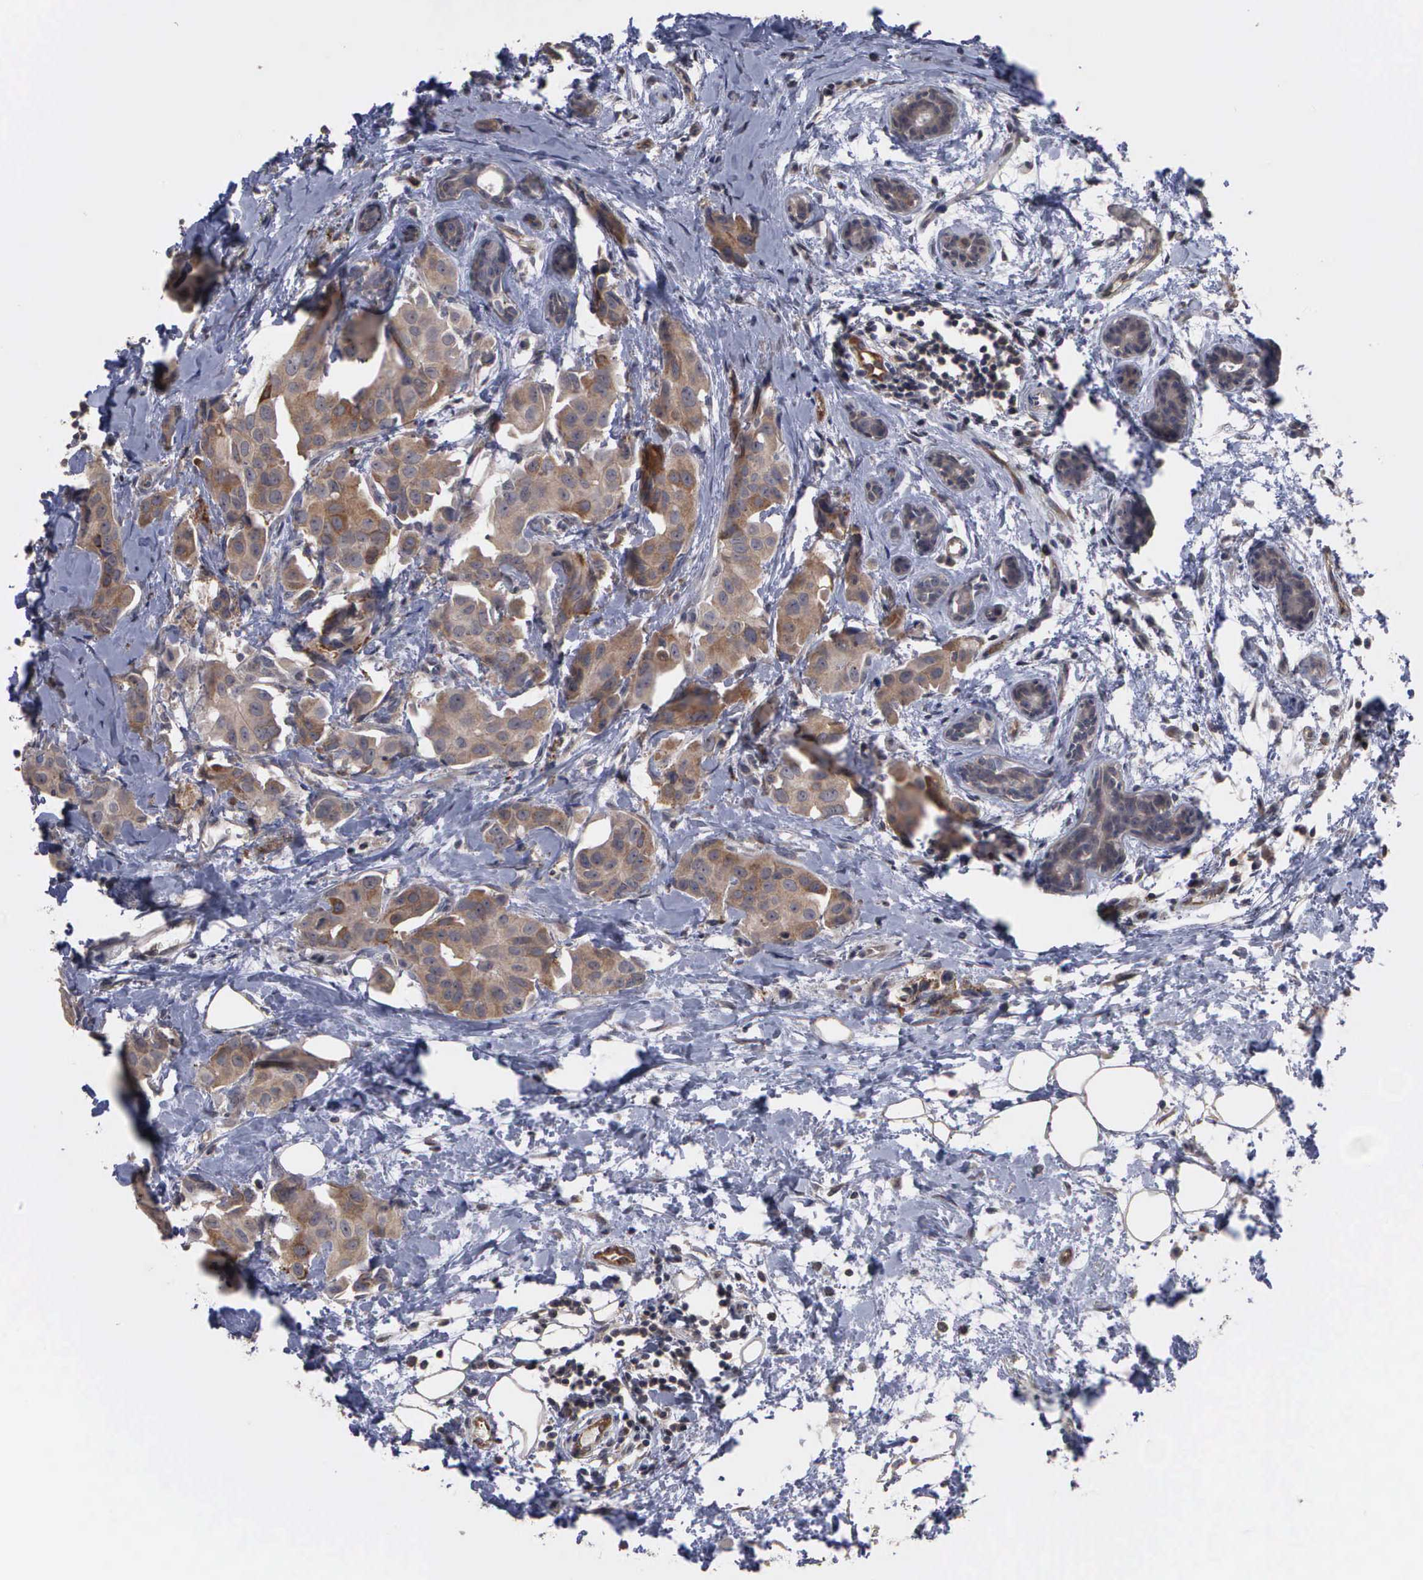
{"staining": {"intensity": "moderate", "quantity": ">75%", "location": "cytoplasmic/membranous"}, "tissue": "breast cancer", "cell_type": "Tumor cells", "image_type": "cancer", "snomed": [{"axis": "morphology", "description": "Duct carcinoma"}, {"axis": "topography", "description": "Breast"}], "caption": "Breast cancer (infiltrating ductal carcinoma) stained for a protein shows moderate cytoplasmic/membranous positivity in tumor cells.", "gene": "CRKL", "patient": {"sex": "female", "age": 40}}